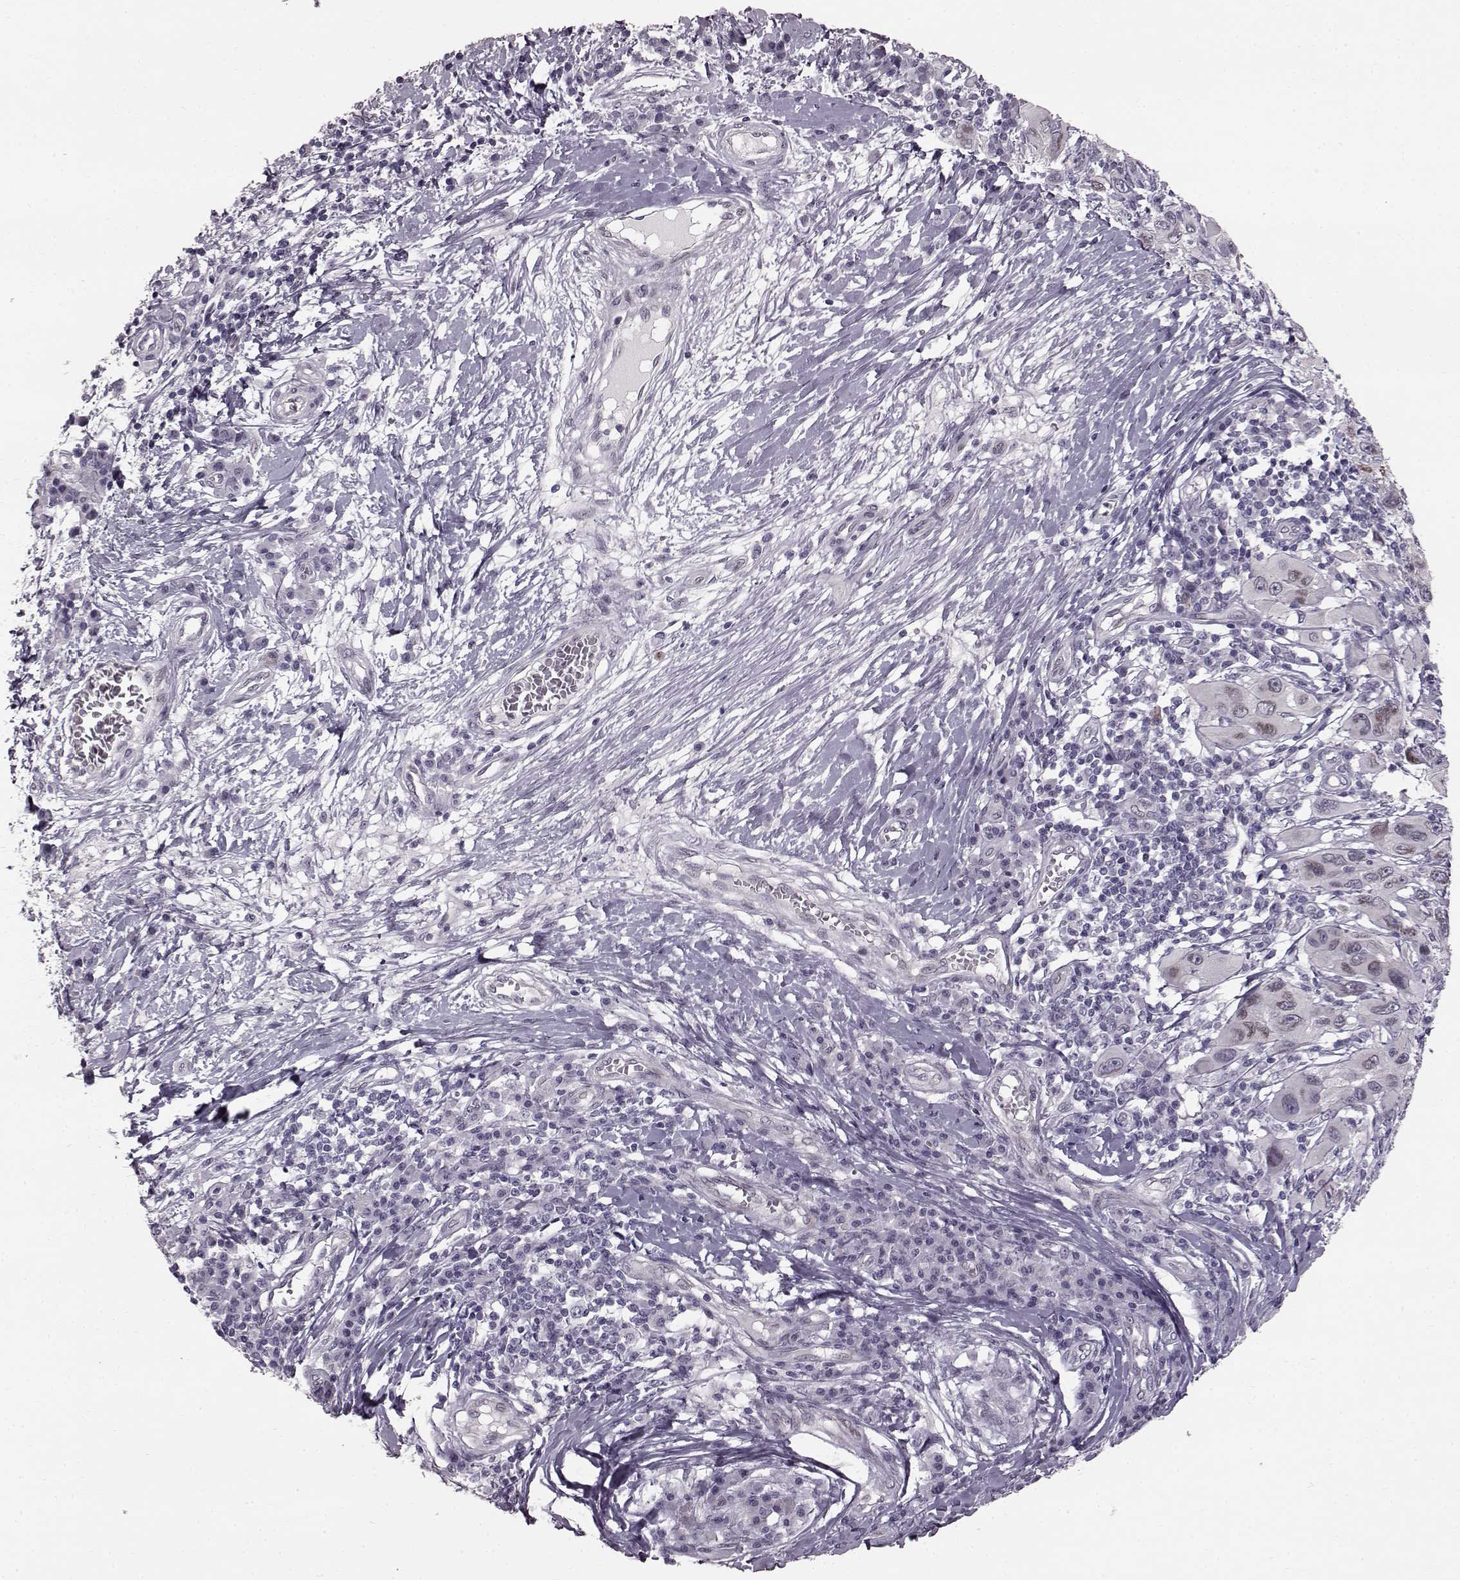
{"staining": {"intensity": "negative", "quantity": "none", "location": "none"}, "tissue": "melanoma", "cell_type": "Tumor cells", "image_type": "cancer", "snomed": [{"axis": "morphology", "description": "Malignant melanoma, NOS"}, {"axis": "topography", "description": "Skin"}], "caption": "The immunohistochemistry photomicrograph has no significant staining in tumor cells of melanoma tissue.", "gene": "TCHHL1", "patient": {"sex": "male", "age": 53}}